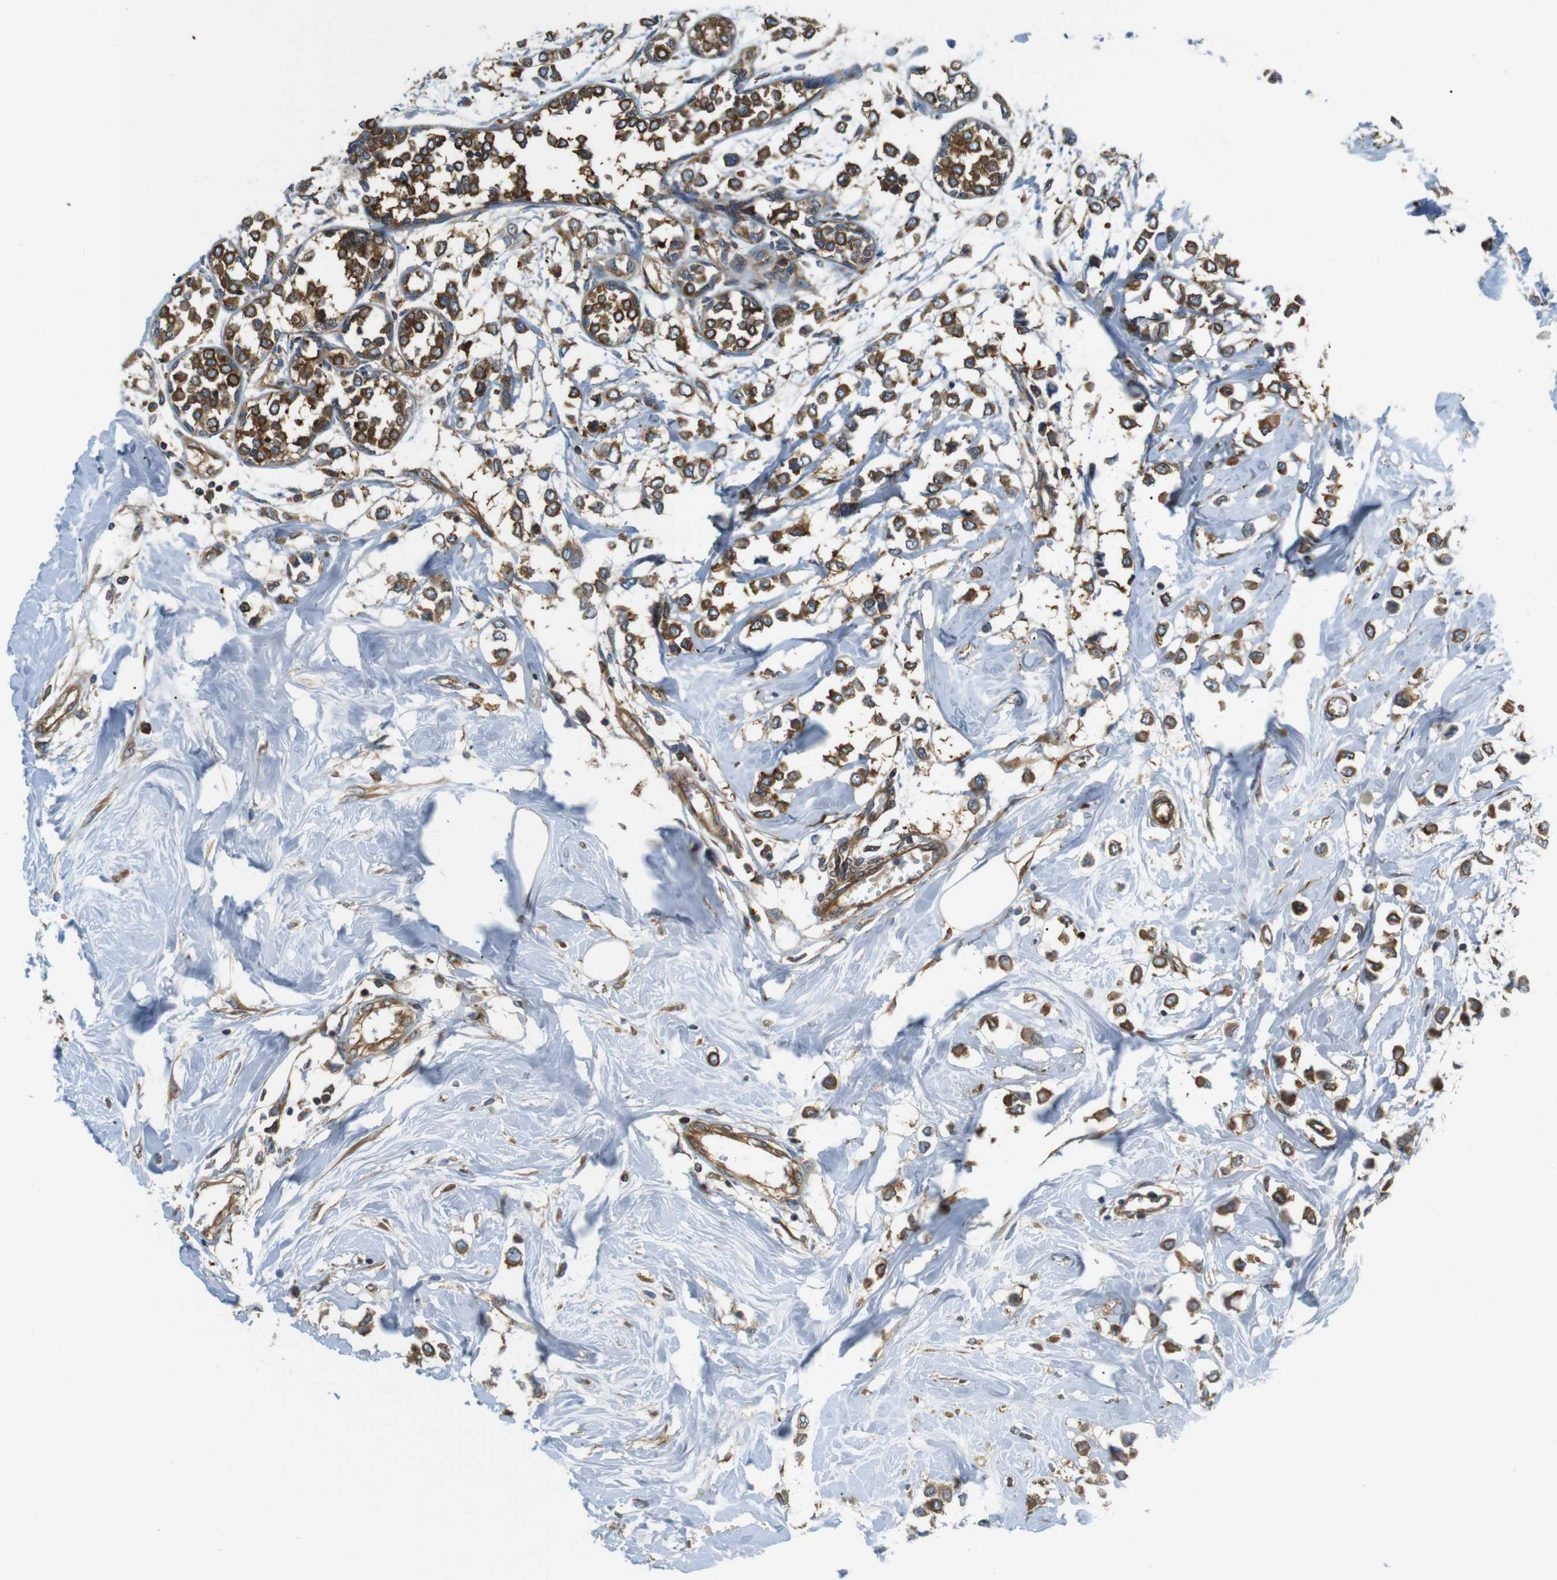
{"staining": {"intensity": "moderate", "quantity": ">75%", "location": "cytoplasmic/membranous"}, "tissue": "breast cancer", "cell_type": "Tumor cells", "image_type": "cancer", "snomed": [{"axis": "morphology", "description": "Lobular carcinoma"}, {"axis": "topography", "description": "Breast"}], "caption": "High-power microscopy captured an immunohistochemistry histopathology image of breast cancer, revealing moderate cytoplasmic/membranous expression in about >75% of tumor cells. (DAB (3,3'-diaminobenzidine) IHC, brown staining for protein, blue staining for nuclei).", "gene": "TSC1", "patient": {"sex": "female", "age": 51}}